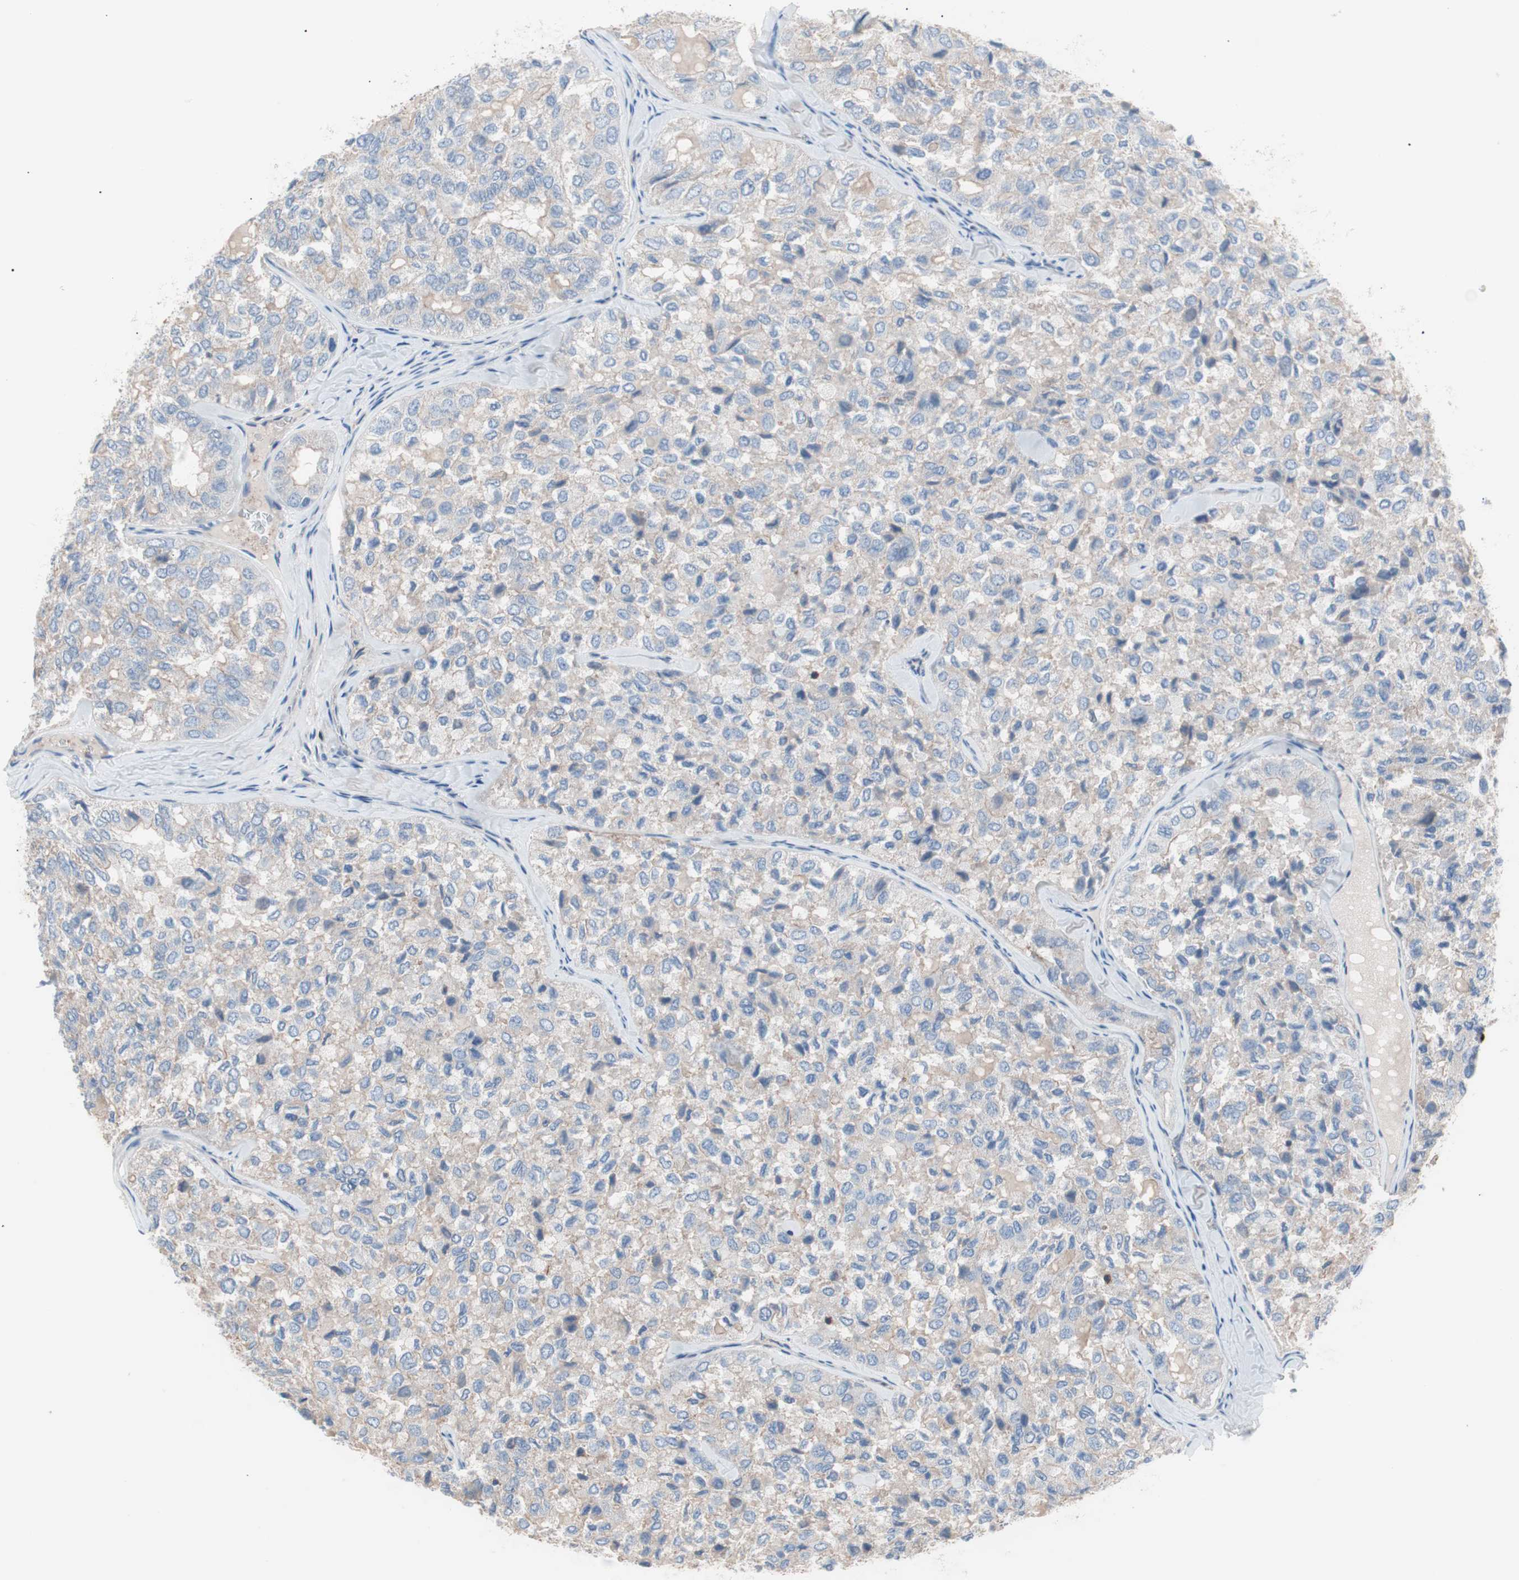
{"staining": {"intensity": "weak", "quantity": "25%-75%", "location": "cytoplasmic/membranous"}, "tissue": "thyroid cancer", "cell_type": "Tumor cells", "image_type": "cancer", "snomed": [{"axis": "morphology", "description": "Follicular adenoma carcinoma, NOS"}, {"axis": "topography", "description": "Thyroid gland"}], "caption": "This is an image of immunohistochemistry staining of follicular adenoma carcinoma (thyroid), which shows weak expression in the cytoplasmic/membranous of tumor cells.", "gene": "GPR160", "patient": {"sex": "male", "age": 75}}